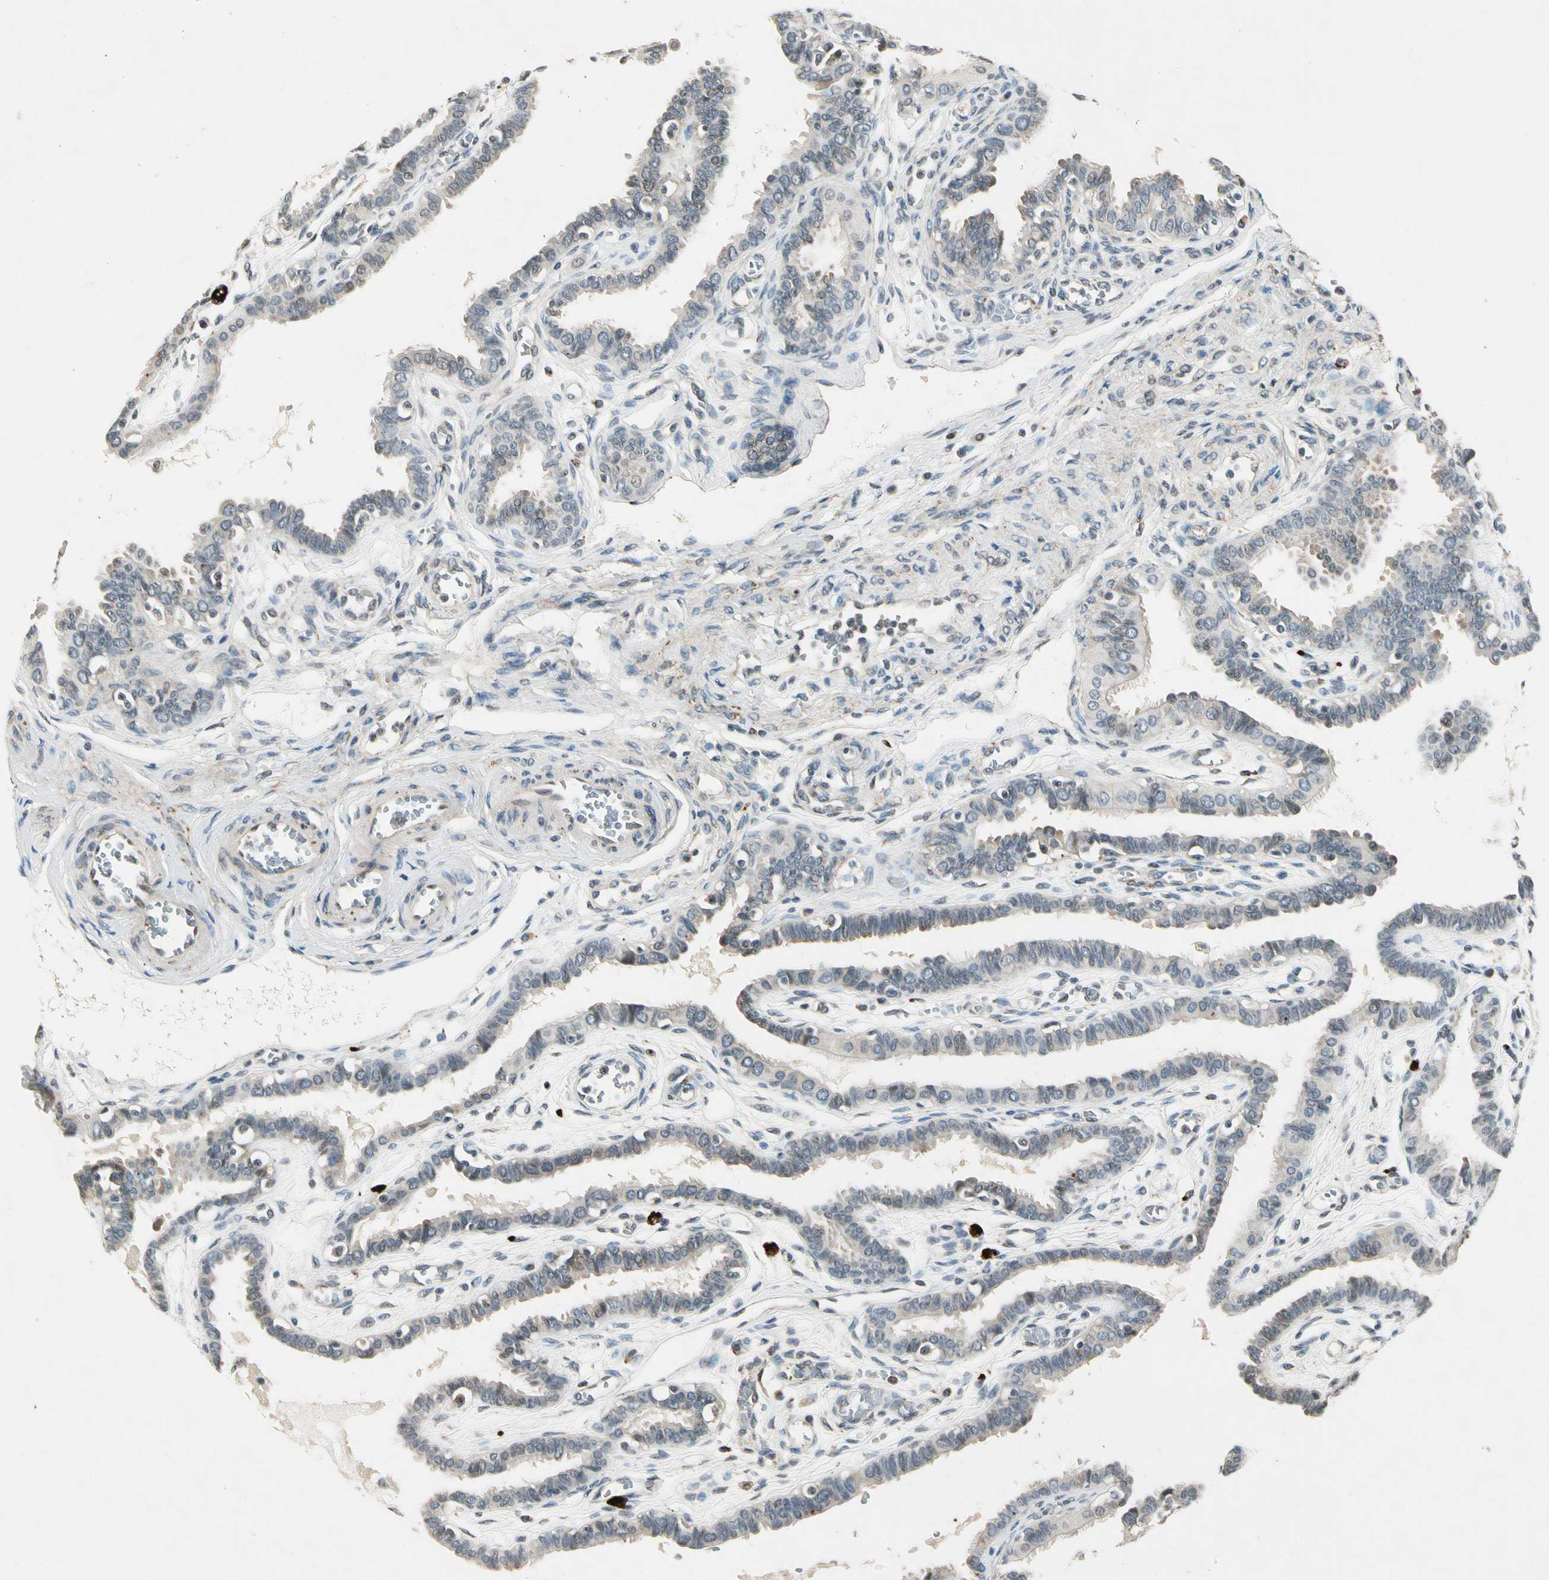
{"staining": {"intensity": "weak", "quantity": "25%-75%", "location": "cytoplasmic/membranous"}, "tissue": "fallopian tube", "cell_type": "Glandular cells", "image_type": "normal", "snomed": [{"axis": "morphology", "description": "Normal tissue, NOS"}, {"axis": "topography", "description": "Fallopian tube"}], "caption": "Immunohistochemical staining of normal human fallopian tube reveals 25%-75% levels of weak cytoplasmic/membranous protein expression in approximately 25%-75% of glandular cells. The protein is shown in brown color, while the nuclei are stained blue.", "gene": "ROCK2", "patient": {"sex": "female", "age": 67}}